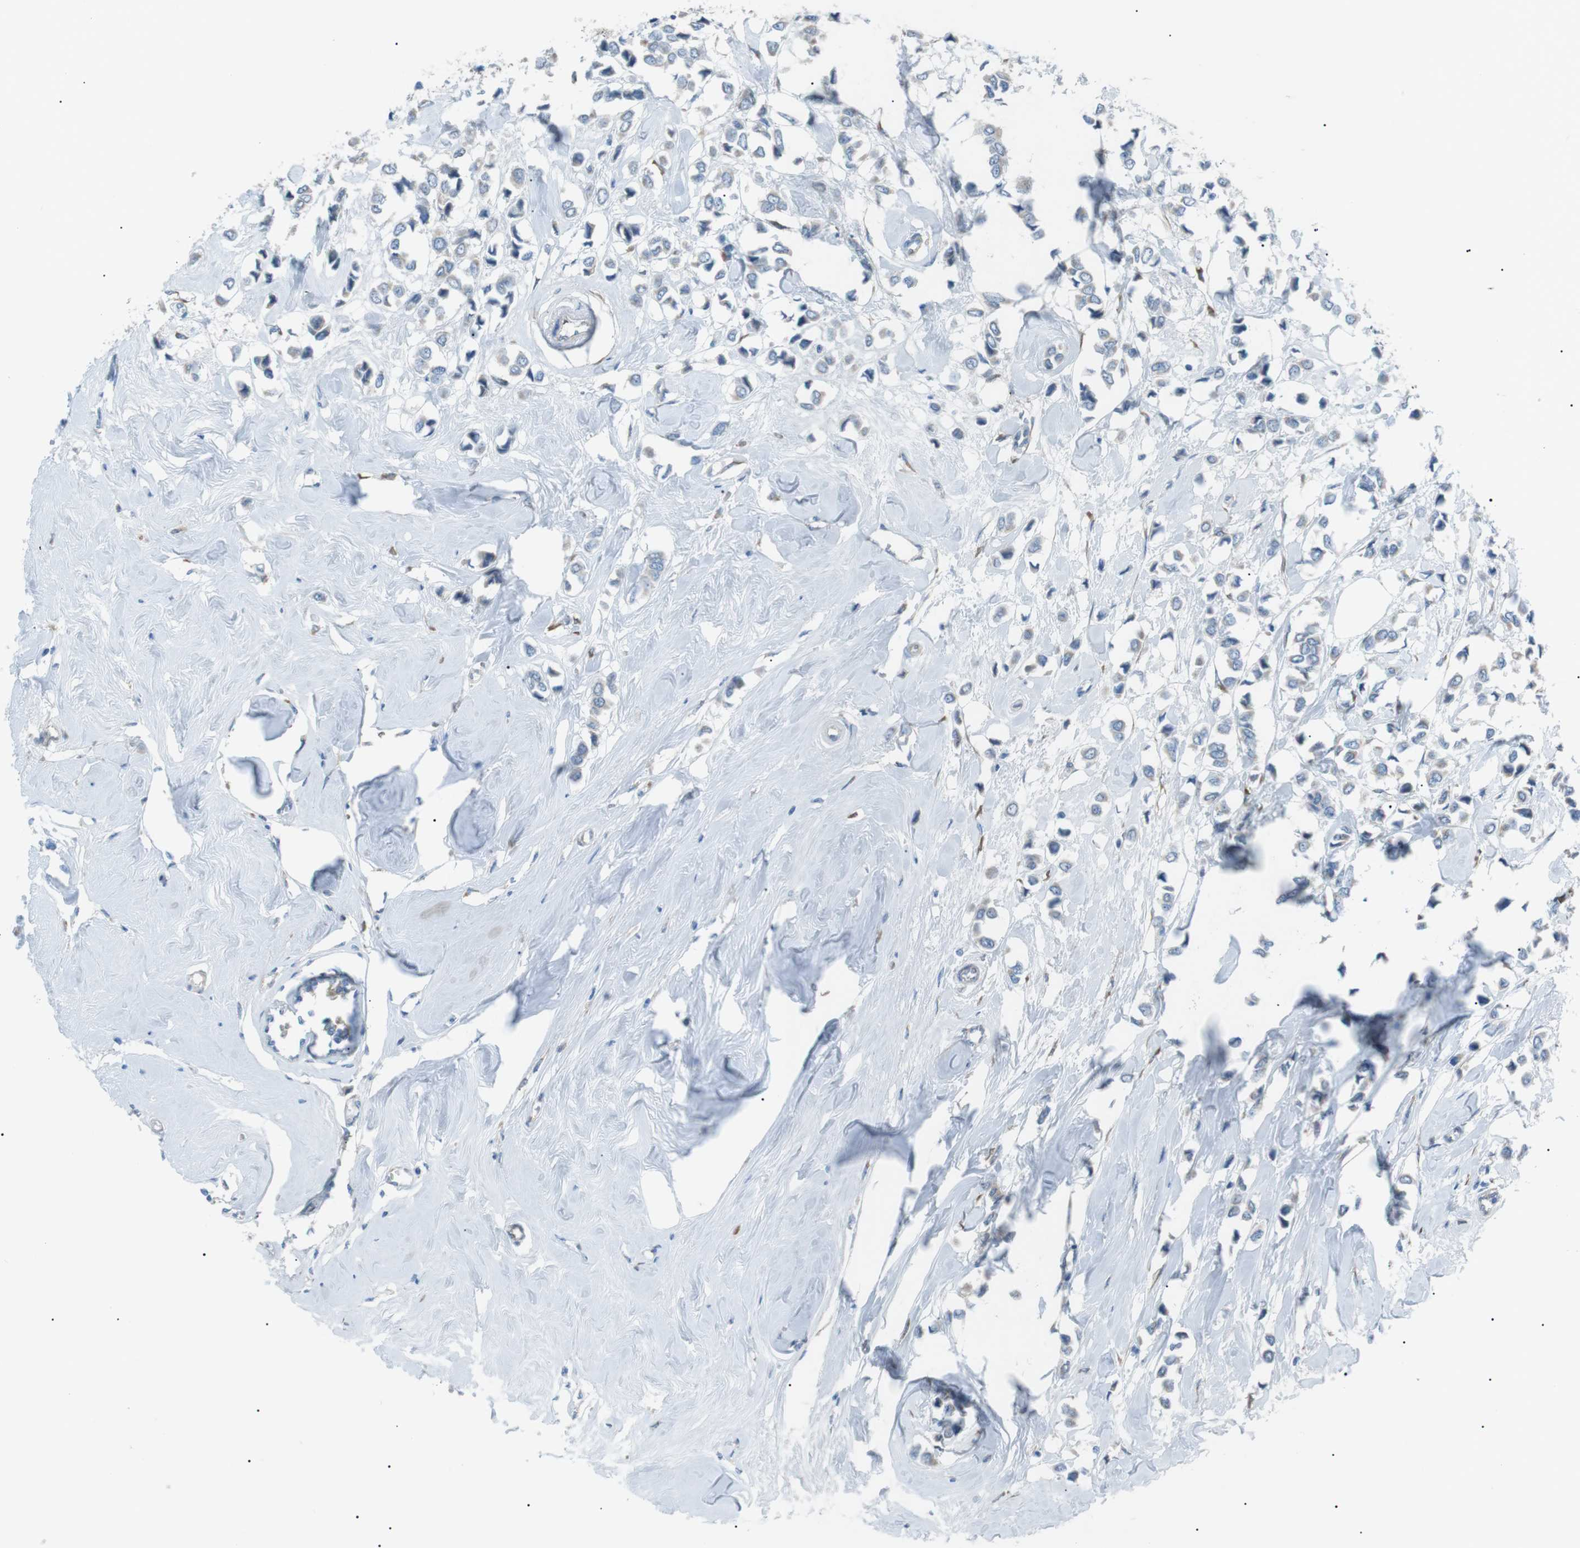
{"staining": {"intensity": "negative", "quantity": "none", "location": "none"}, "tissue": "breast cancer", "cell_type": "Tumor cells", "image_type": "cancer", "snomed": [{"axis": "morphology", "description": "Lobular carcinoma"}, {"axis": "topography", "description": "Breast"}], "caption": "High power microscopy photomicrograph of an immunohistochemistry image of lobular carcinoma (breast), revealing no significant expression in tumor cells.", "gene": "MTARC2", "patient": {"sex": "female", "age": 51}}